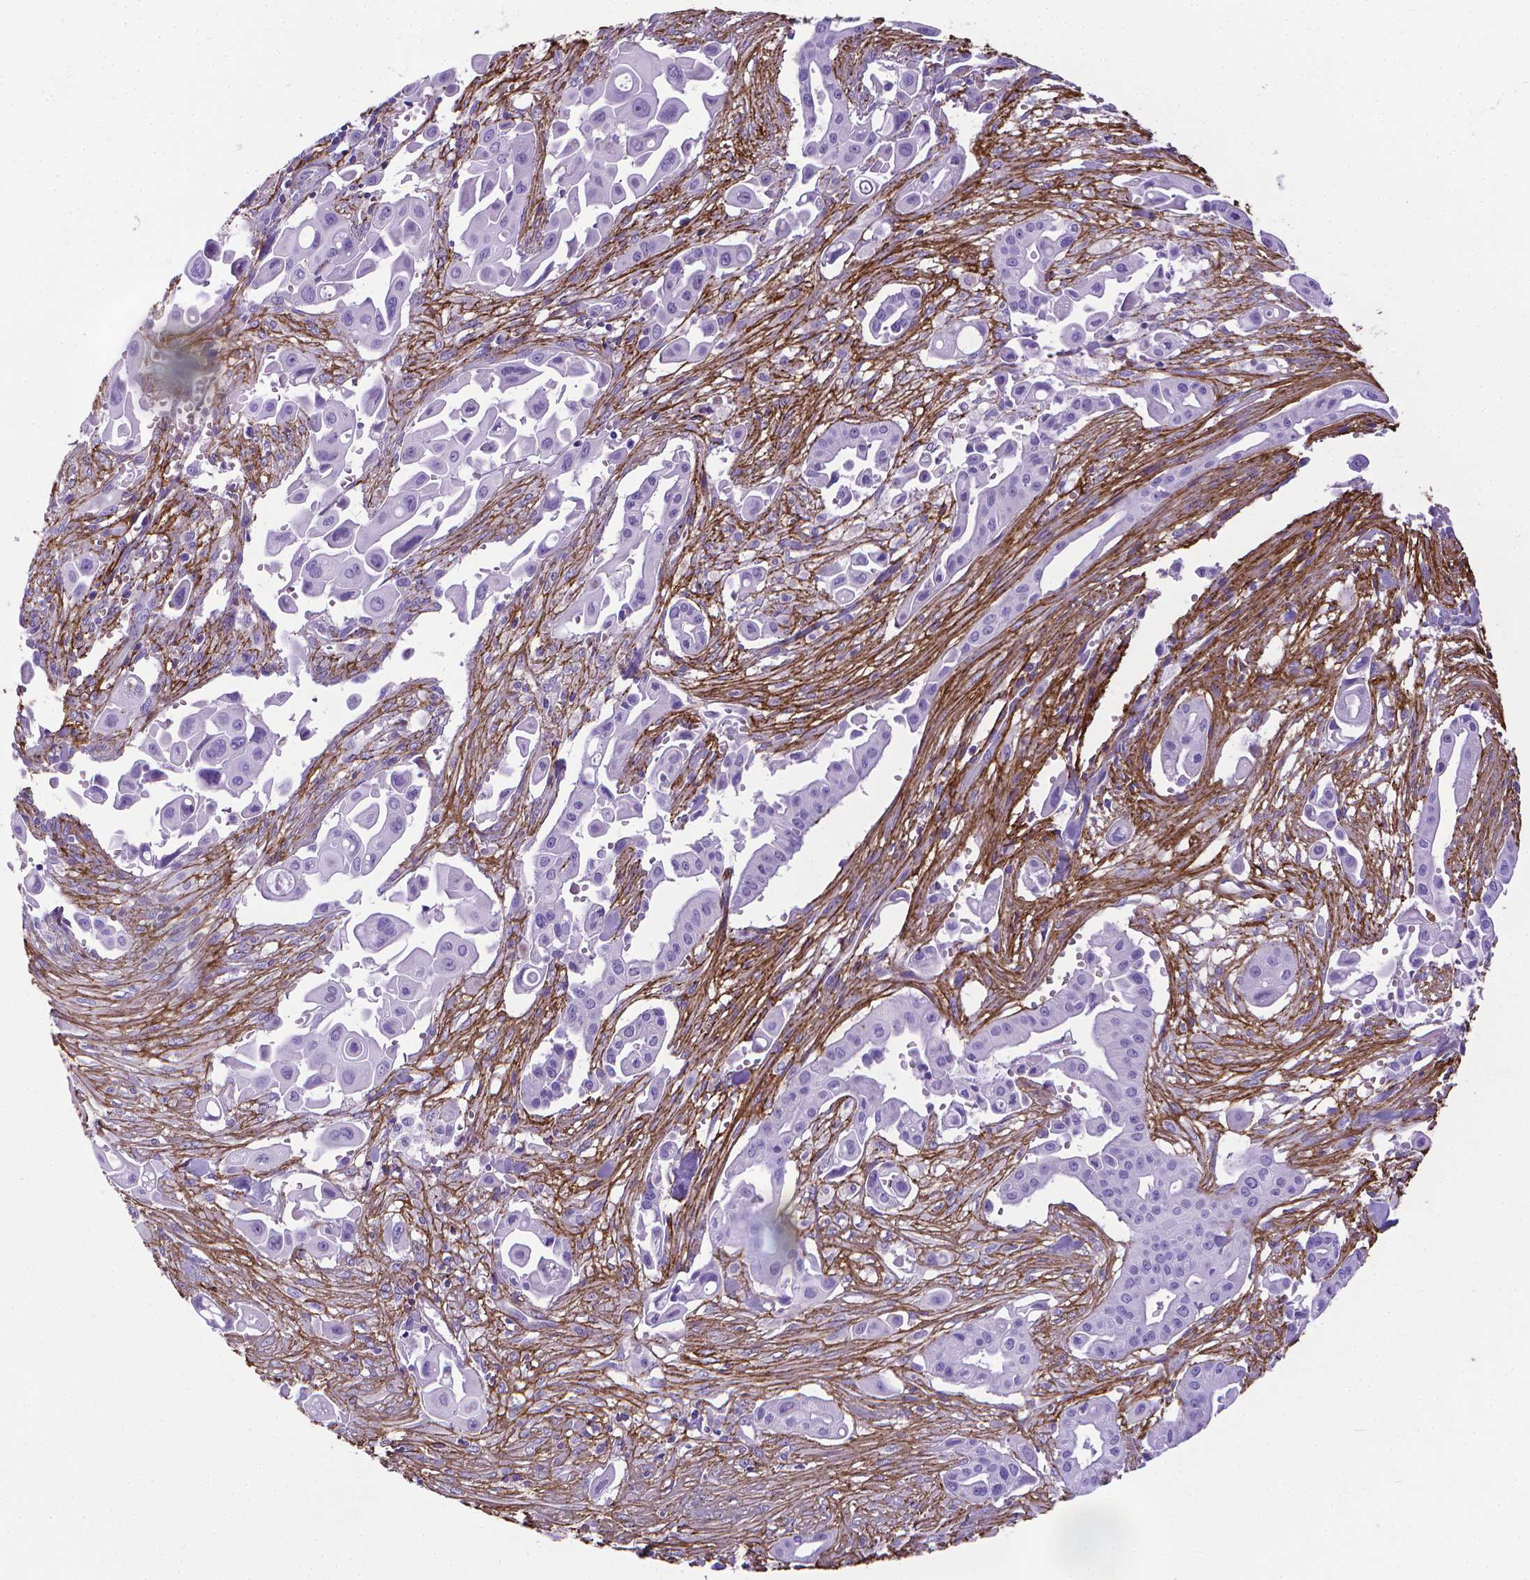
{"staining": {"intensity": "negative", "quantity": "none", "location": "none"}, "tissue": "pancreatic cancer", "cell_type": "Tumor cells", "image_type": "cancer", "snomed": [{"axis": "morphology", "description": "Adenocarcinoma, NOS"}, {"axis": "topography", "description": "Pancreas"}], "caption": "A histopathology image of human pancreatic cancer is negative for staining in tumor cells.", "gene": "MFAP2", "patient": {"sex": "male", "age": 50}}